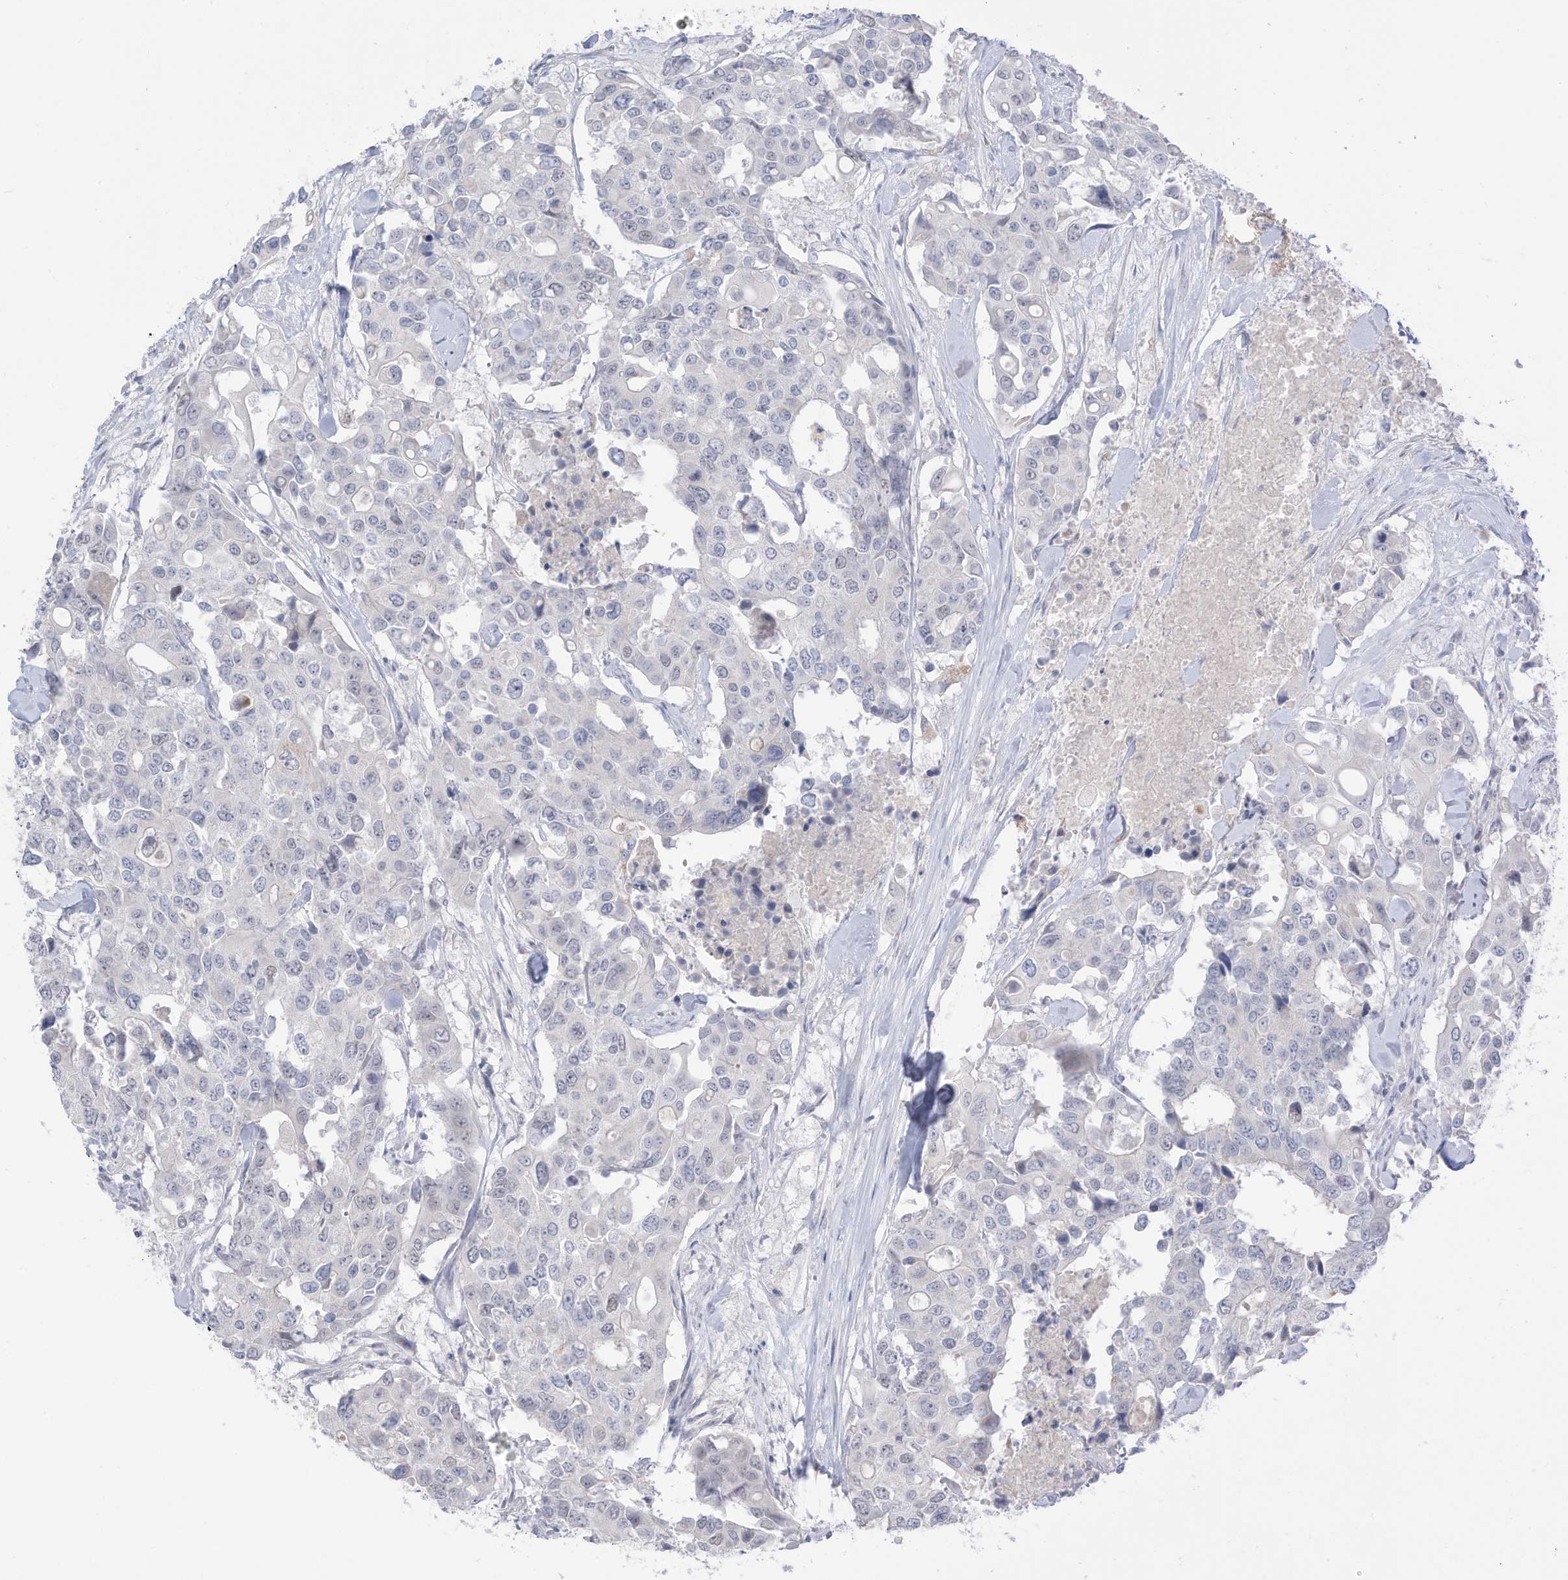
{"staining": {"intensity": "negative", "quantity": "none", "location": "none"}, "tissue": "colorectal cancer", "cell_type": "Tumor cells", "image_type": "cancer", "snomed": [{"axis": "morphology", "description": "Adenocarcinoma, NOS"}, {"axis": "topography", "description": "Colon"}], "caption": "DAB immunohistochemical staining of human colorectal cancer displays no significant staining in tumor cells.", "gene": "OGT", "patient": {"sex": "male", "age": 77}}